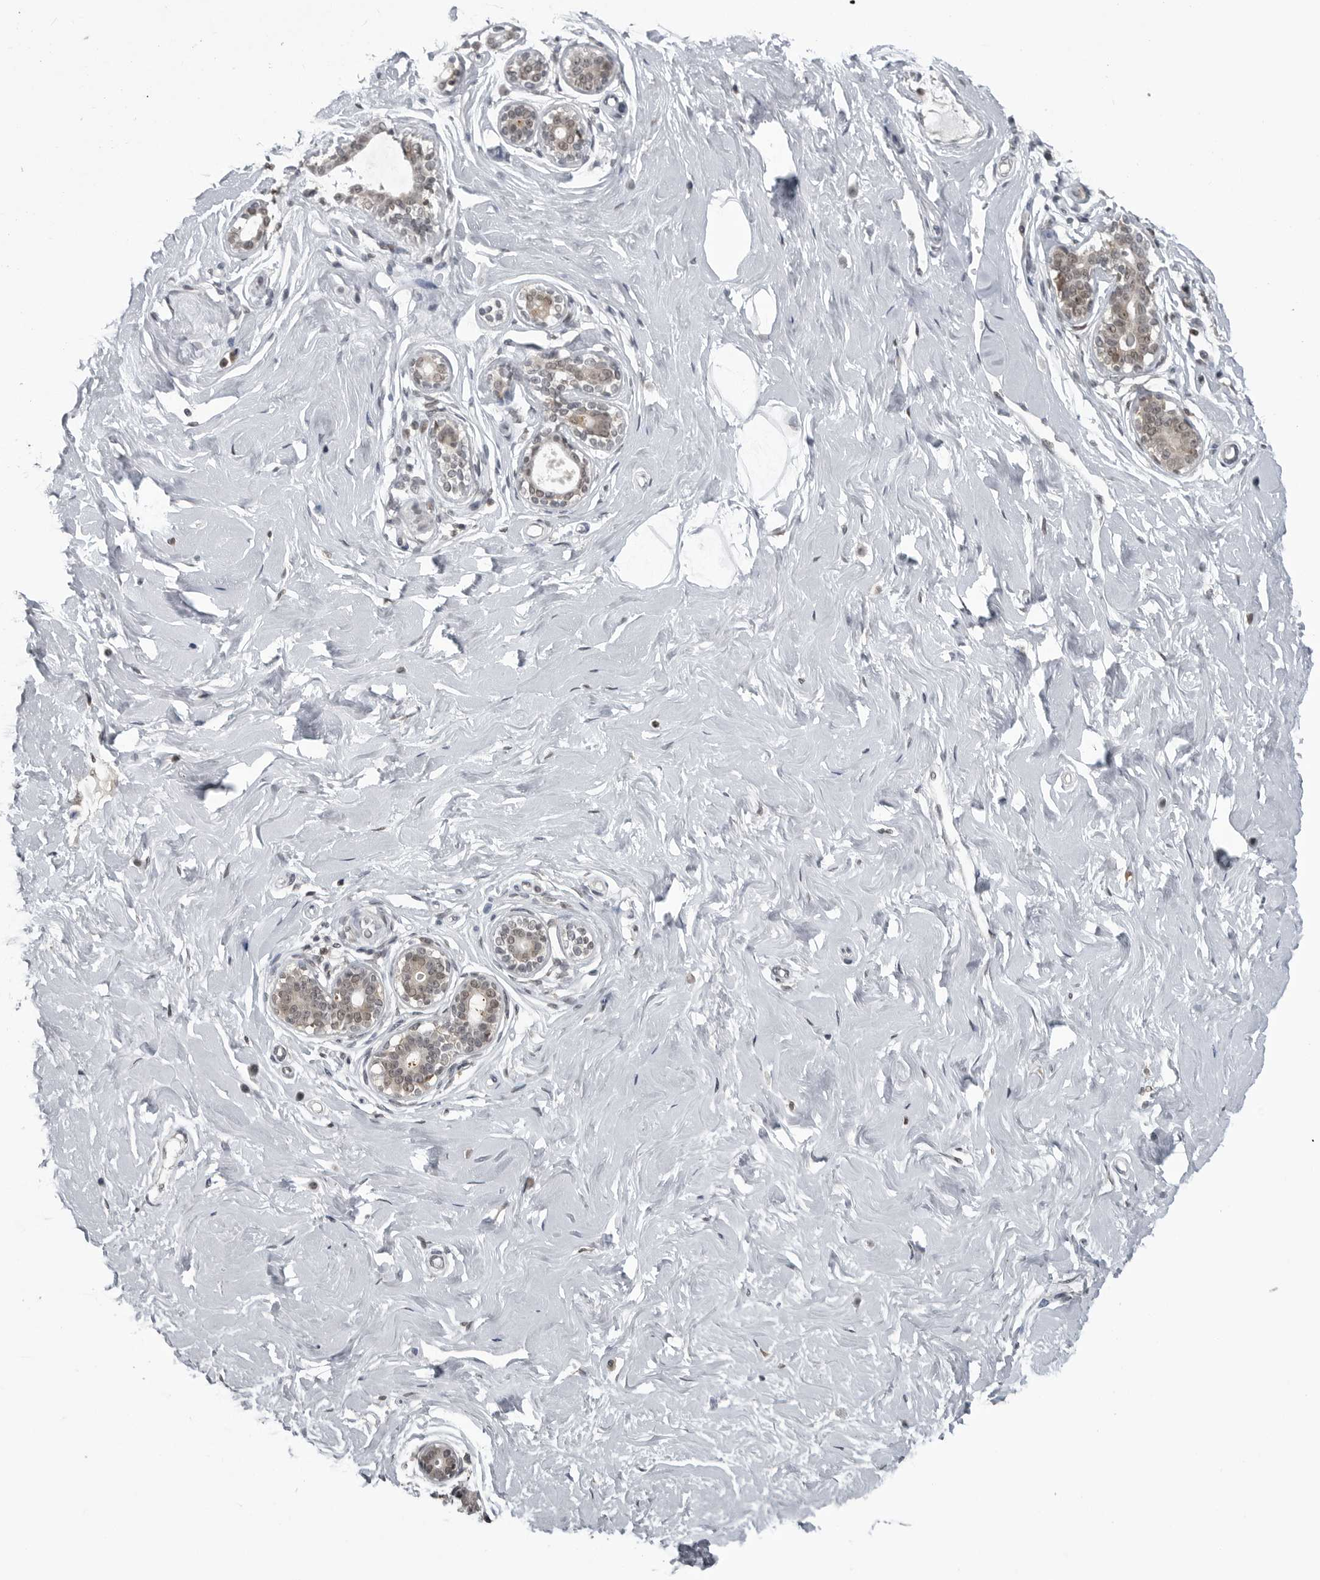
{"staining": {"intensity": "negative", "quantity": "none", "location": "none"}, "tissue": "breast", "cell_type": "Adipocytes", "image_type": "normal", "snomed": [{"axis": "morphology", "description": "Normal tissue, NOS"}, {"axis": "morphology", "description": "Adenoma, NOS"}, {"axis": "topography", "description": "Breast"}], "caption": "Micrograph shows no significant protein positivity in adipocytes of normal breast.", "gene": "C8orf58", "patient": {"sex": "female", "age": 23}}